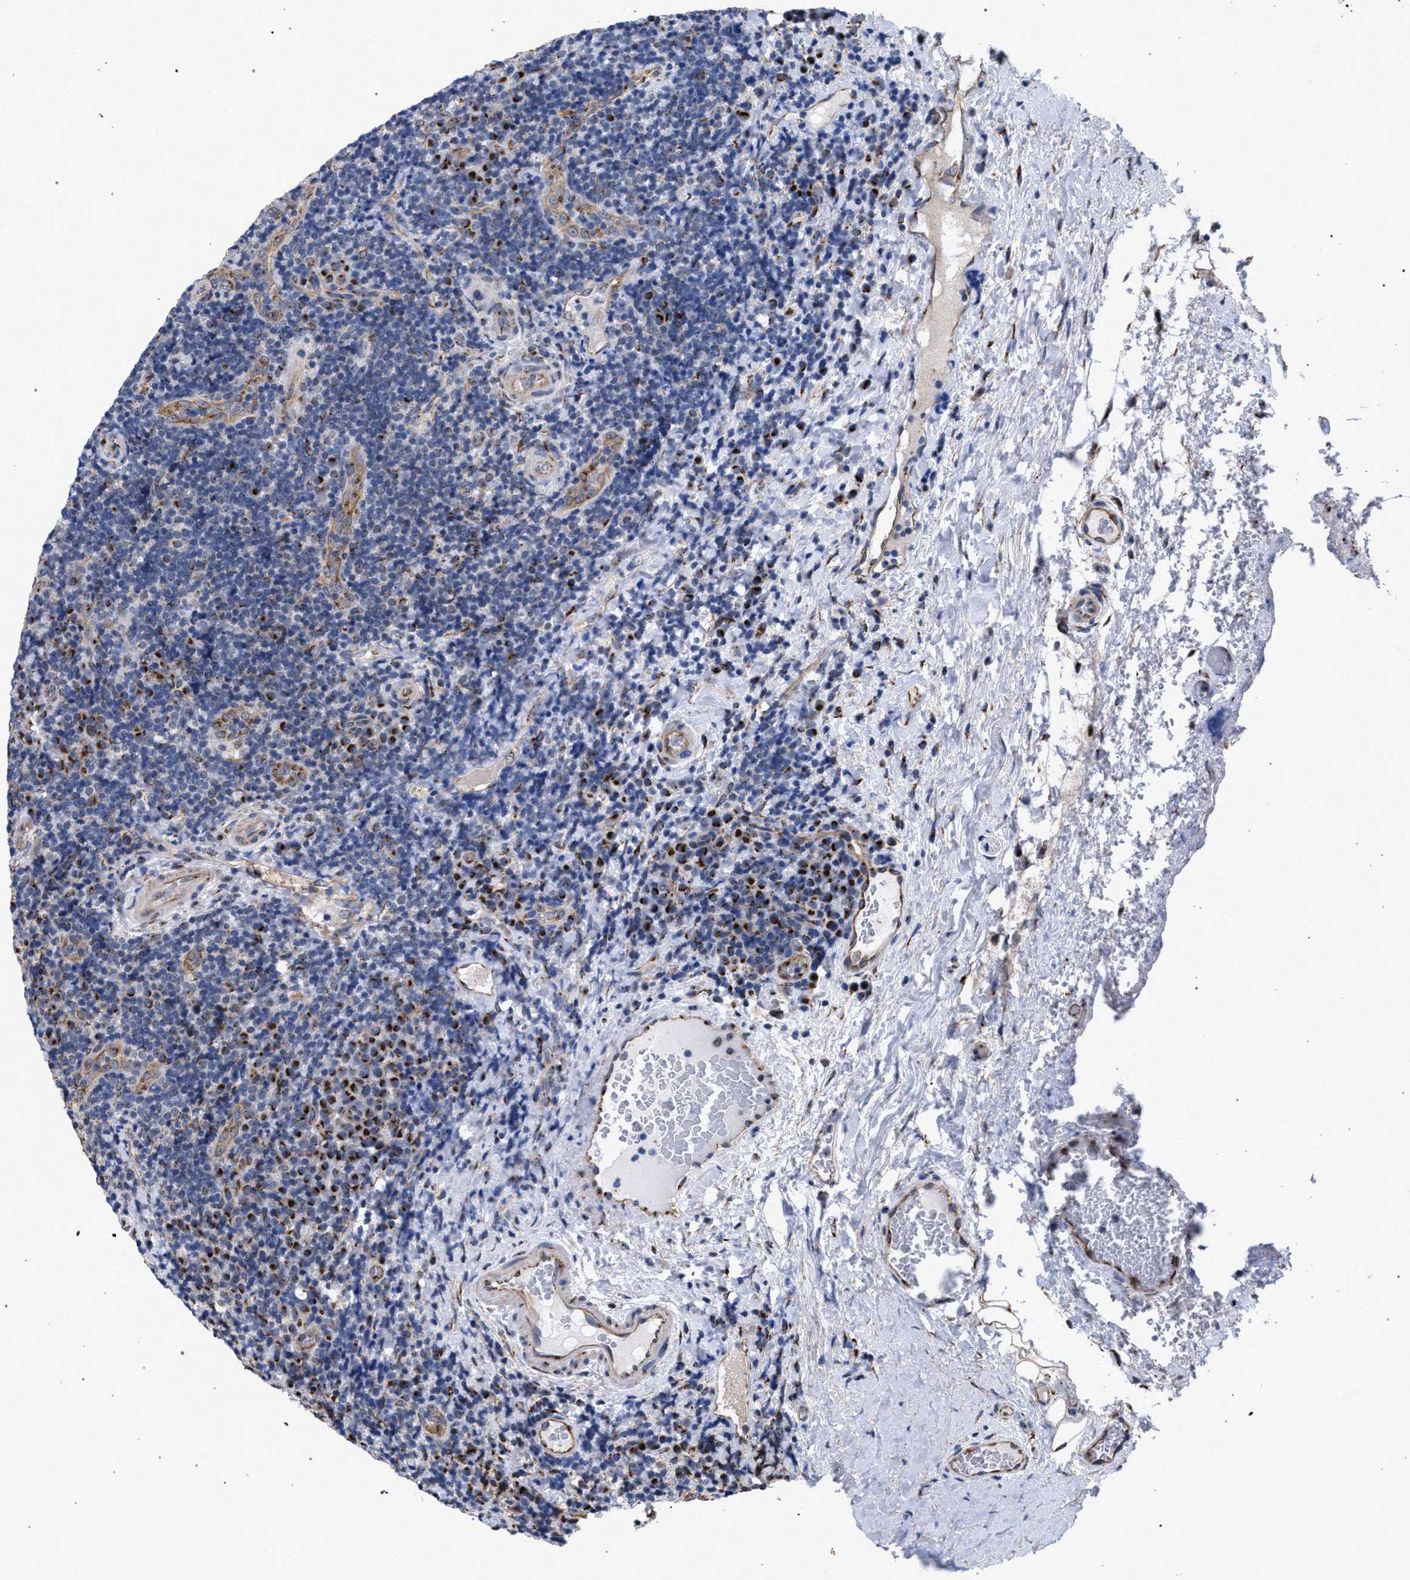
{"staining": {"intensity": "strong", "quantity": "<25%", "location": "cytoplasmic/membranous"}, "tissue": "lymphoma", "cell_type": "Tumor cells", "image_type": "cancer", "snomed": [{"axis": "morphology", "description": "Malignant lymphoma, non-Hodgkin's type, High grade"}, {"axis": "topography", "description": "Tonsil"}], "caption": "Malignant lymphoma, non-Hodgkin's type (high-grade) tissue reveals strong cytoplasmic/membranous expression in approximately <25% of tumor cells, visualized by immunohistochemistry. The staining was performed using DAB, with brown indicating positive protein expression. Nuclei are stained blue with hematoxylin.", "gene": "GOLGA2", "patient": {"sex": "female", "age": 36}}